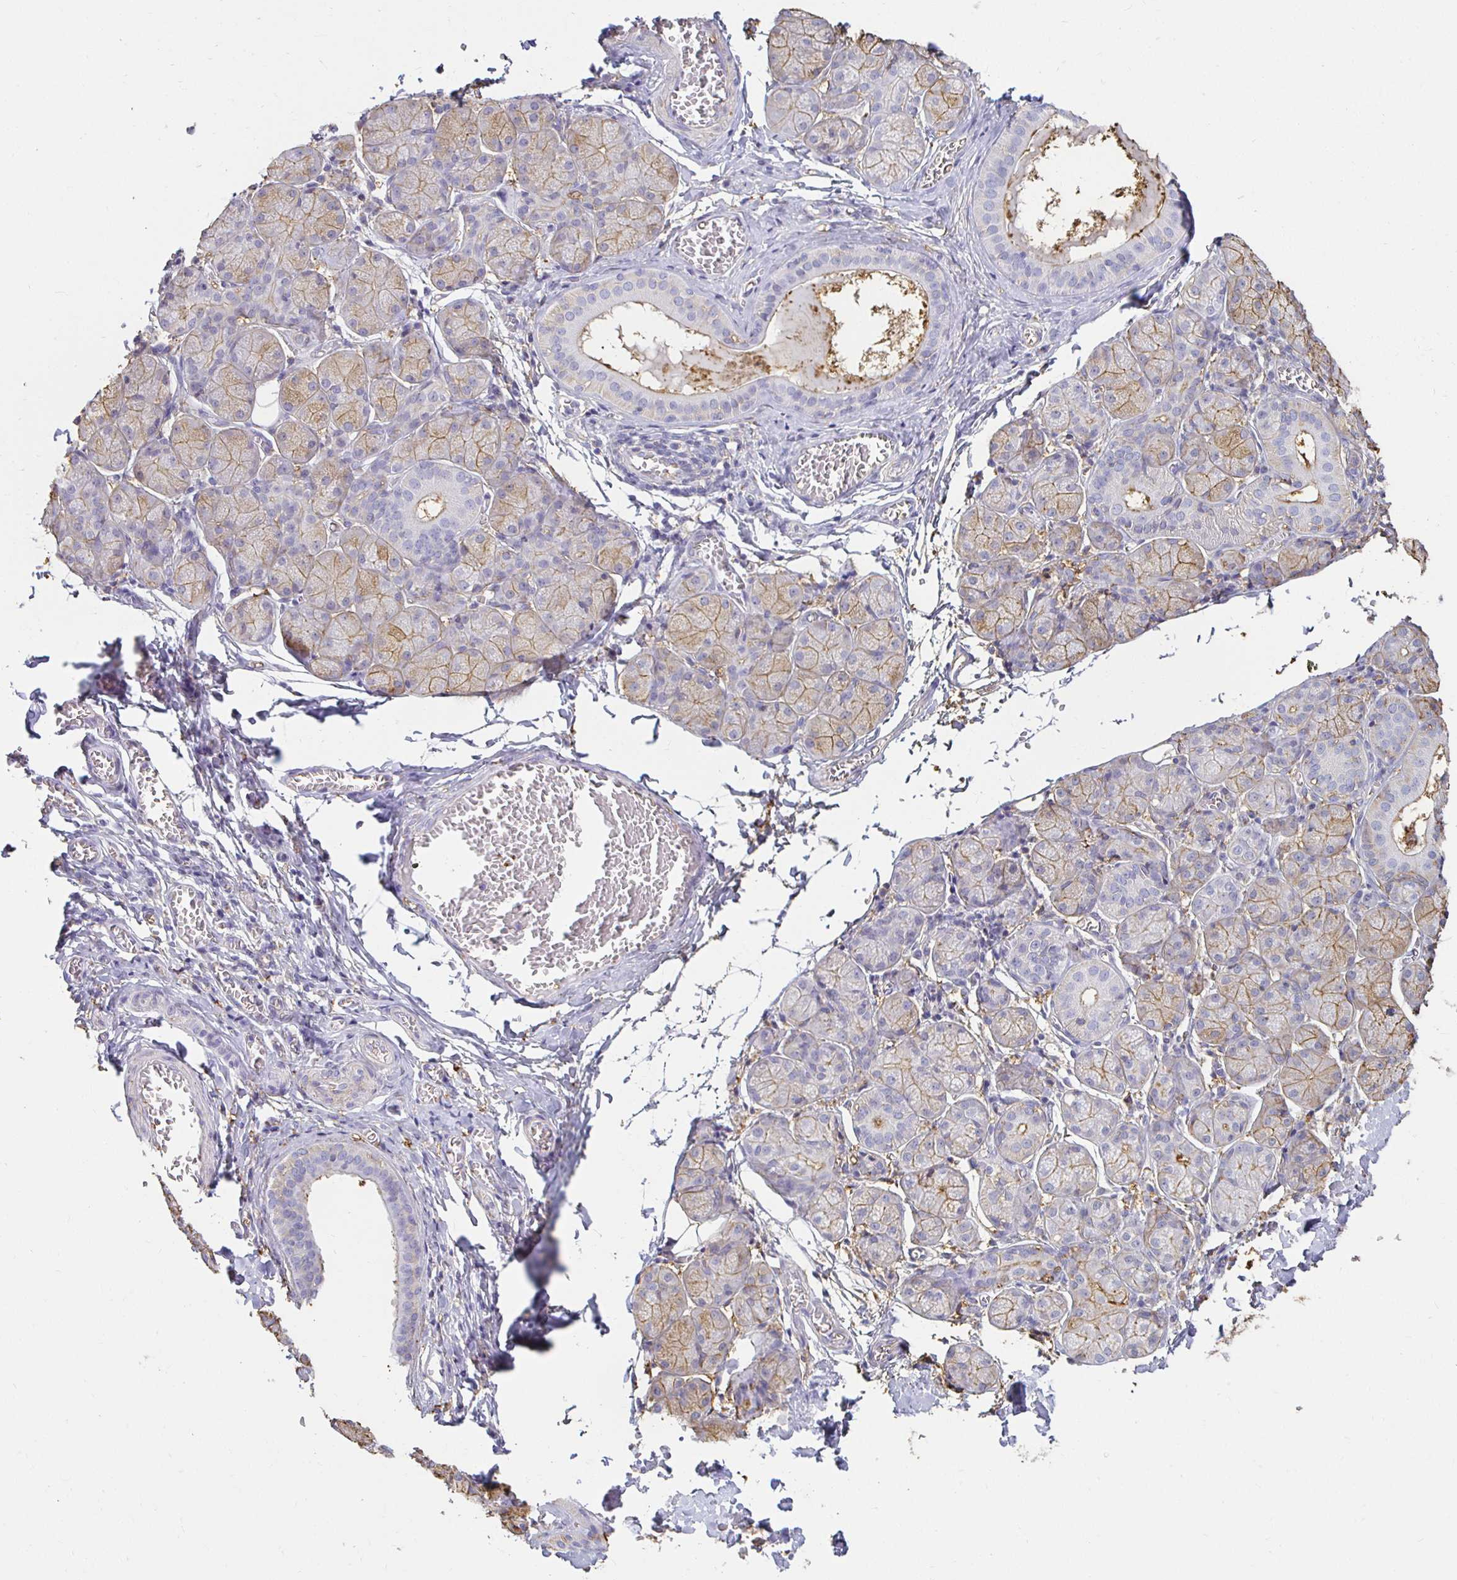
{"staining": {"intensity": "moderate", "quantity": "25%-75%", "location": "cytoplasmic/membranous"}, "tissue": "salivary gland", "cell_type": "Glandular cells", "image_type": "normal", "snomed": [{"axis": "morphology", "description": "Normal tissue, NOS"}, {"axis": "topography", "description": "Salivary gland"}], "caption": "IHC photomicrograph of unremarkable human salivary gland stained for a protein (brown), which displays medium levels of moderate cytoplasmic/membranous staining in about 25%-75% of glandular cells.", "gene": "TAS1R3", "patient": {"sex": "female", "age": 24}}